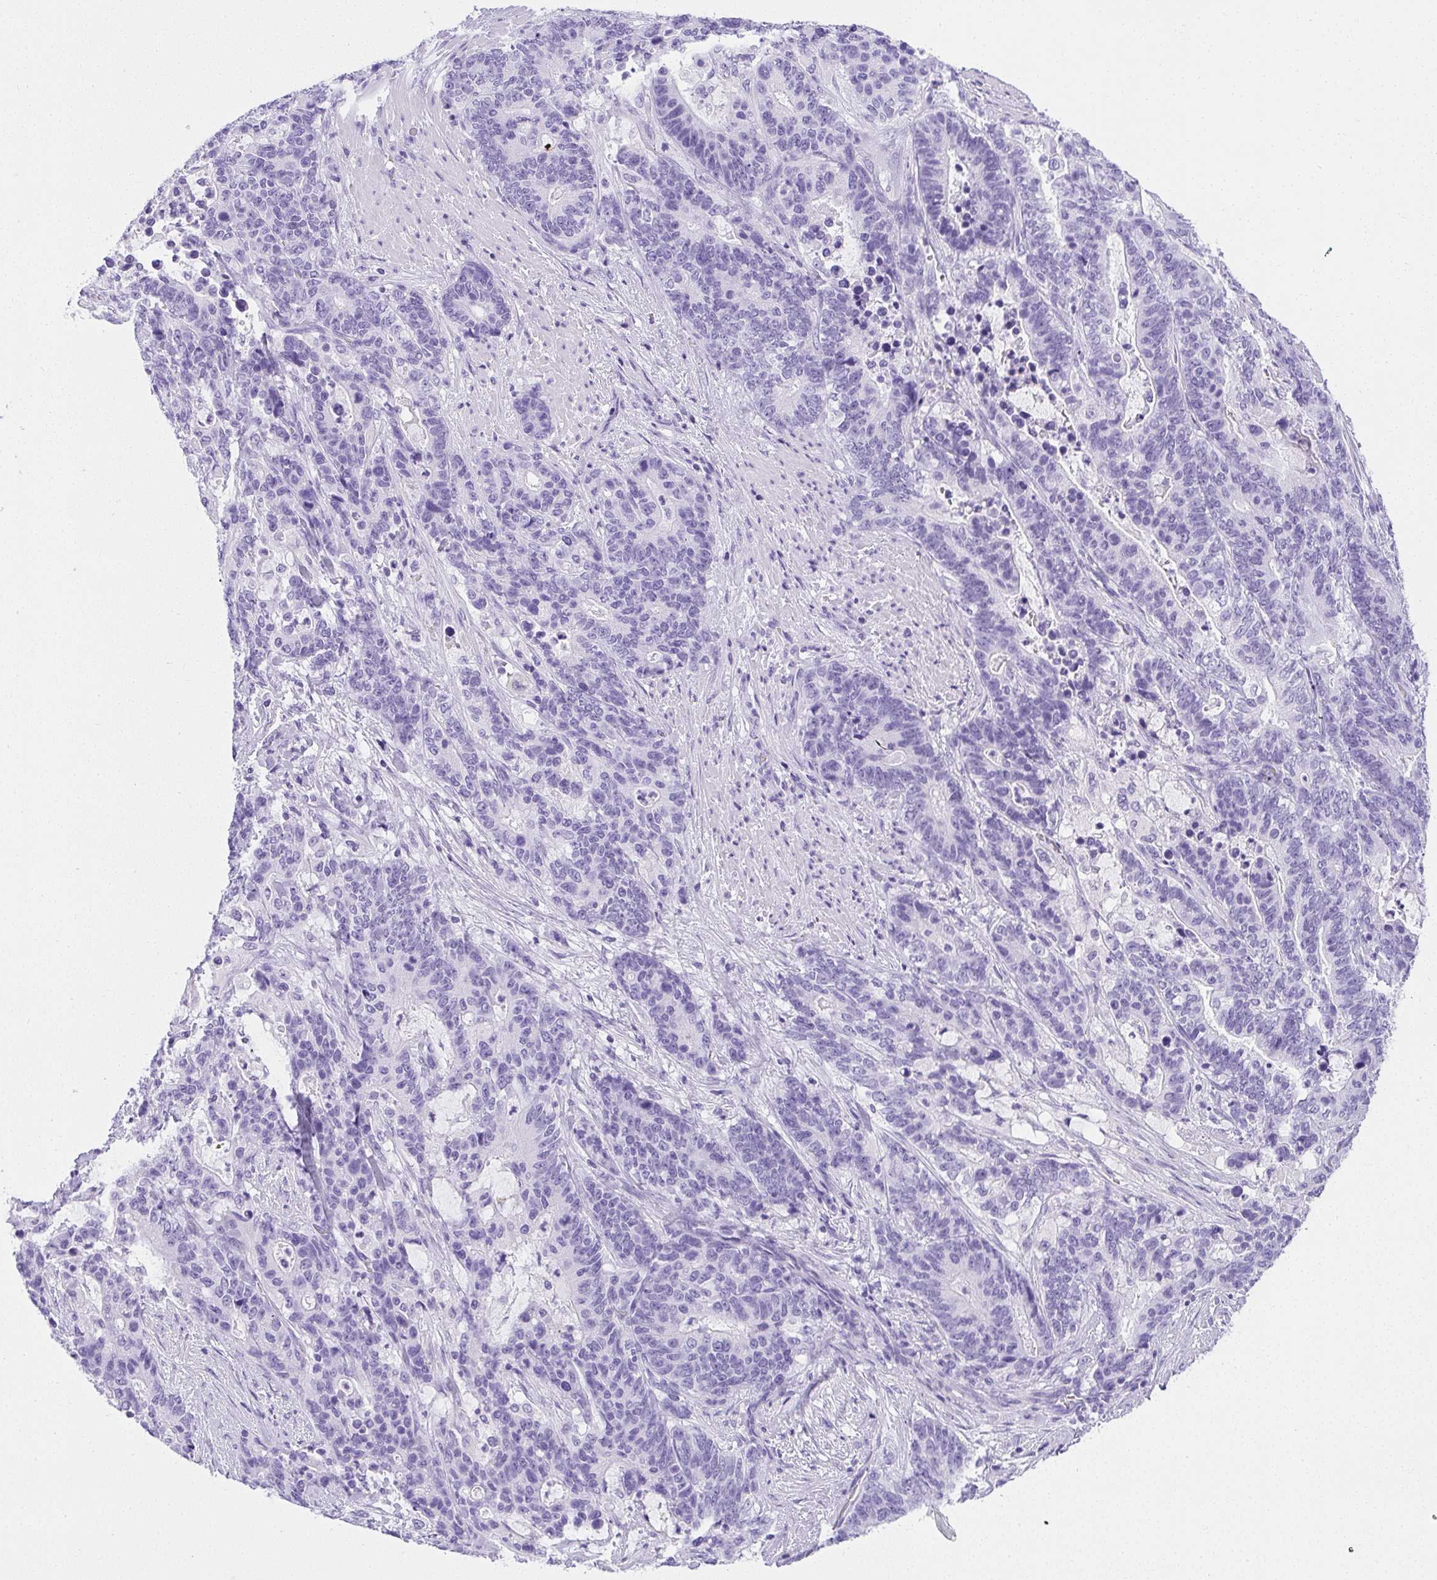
{"staining": {"intensity": "negative", "quantity": "none", "location": "none"}, "tissue": "stomach cancer", "cell_type": "Tumor cells", "image_type": "cancer", "snomed": [{"axis": "morphology", "description": "Normal tissue, NOS"}, {"axis": "morphology", "description": "Adenocarcinoma, NOS"}, {"axis": "topography", "description": "Stomach"}], "caption": "Protein analysis of stomach cancer displays no significant staining in tumor cells.", "gene": "AVIL", "patient": {"sex": "female", "age": 64}}